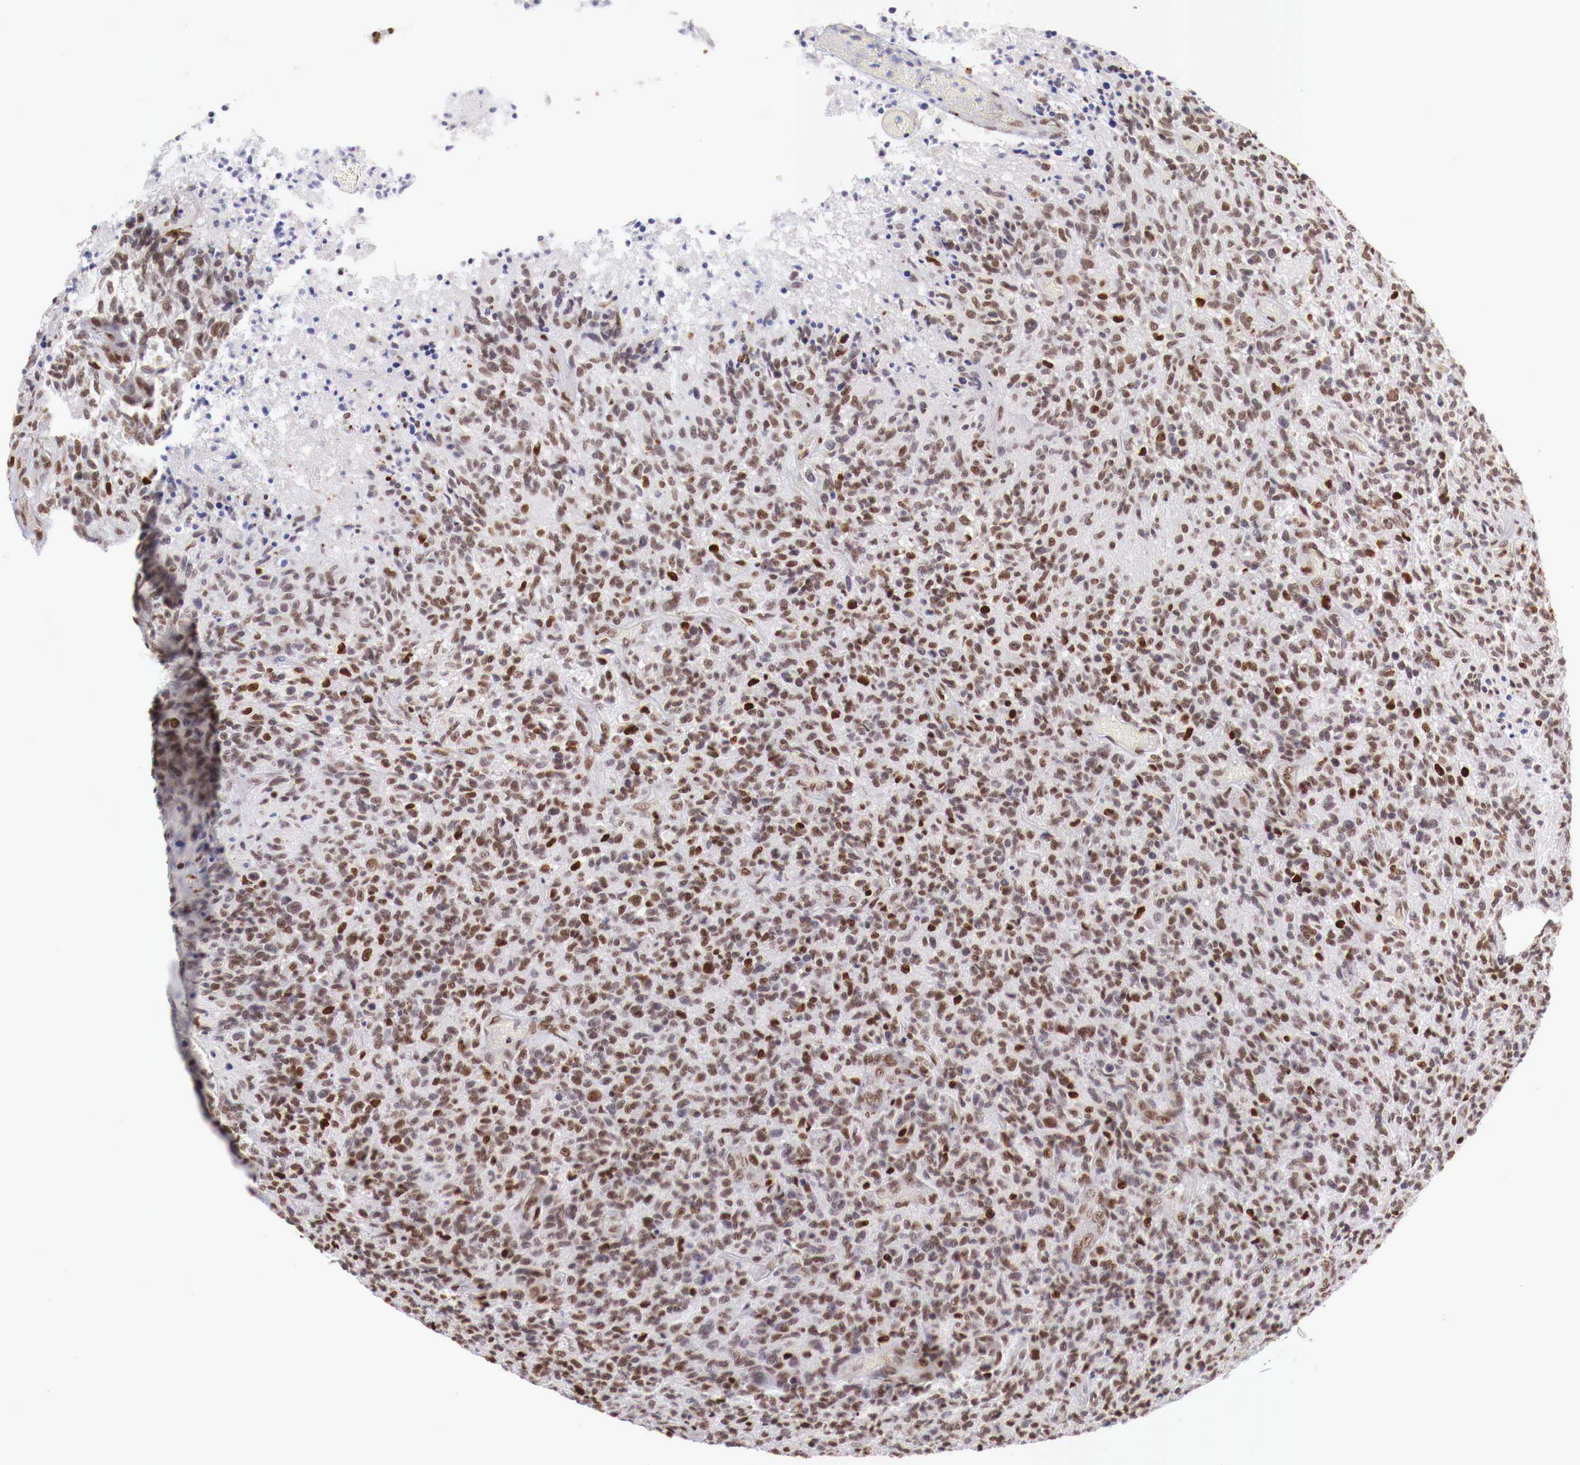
{"staining": {"intensity": "moderate", "quantity": ">75%", "location": "nuclear"}, "tissue": "glioma", "cell_type": "Tumor cells", "image_type": "cancer", "snomed": [{"axis": "morphology", "description": "Glioma, malignant, High grade"}, {"axis": "topography", "description": "Brain"}], "caption": "High-grade glioma (malignant) was stained to show a protein in brown. There is medium levels of moderate nuclear positivity in about >75% of tumor cells. (DAB IHC, brown staining for protein, blue staining for nuclei).", "gene": "MAX", "patient": {"sex": "male", "age": 36}}